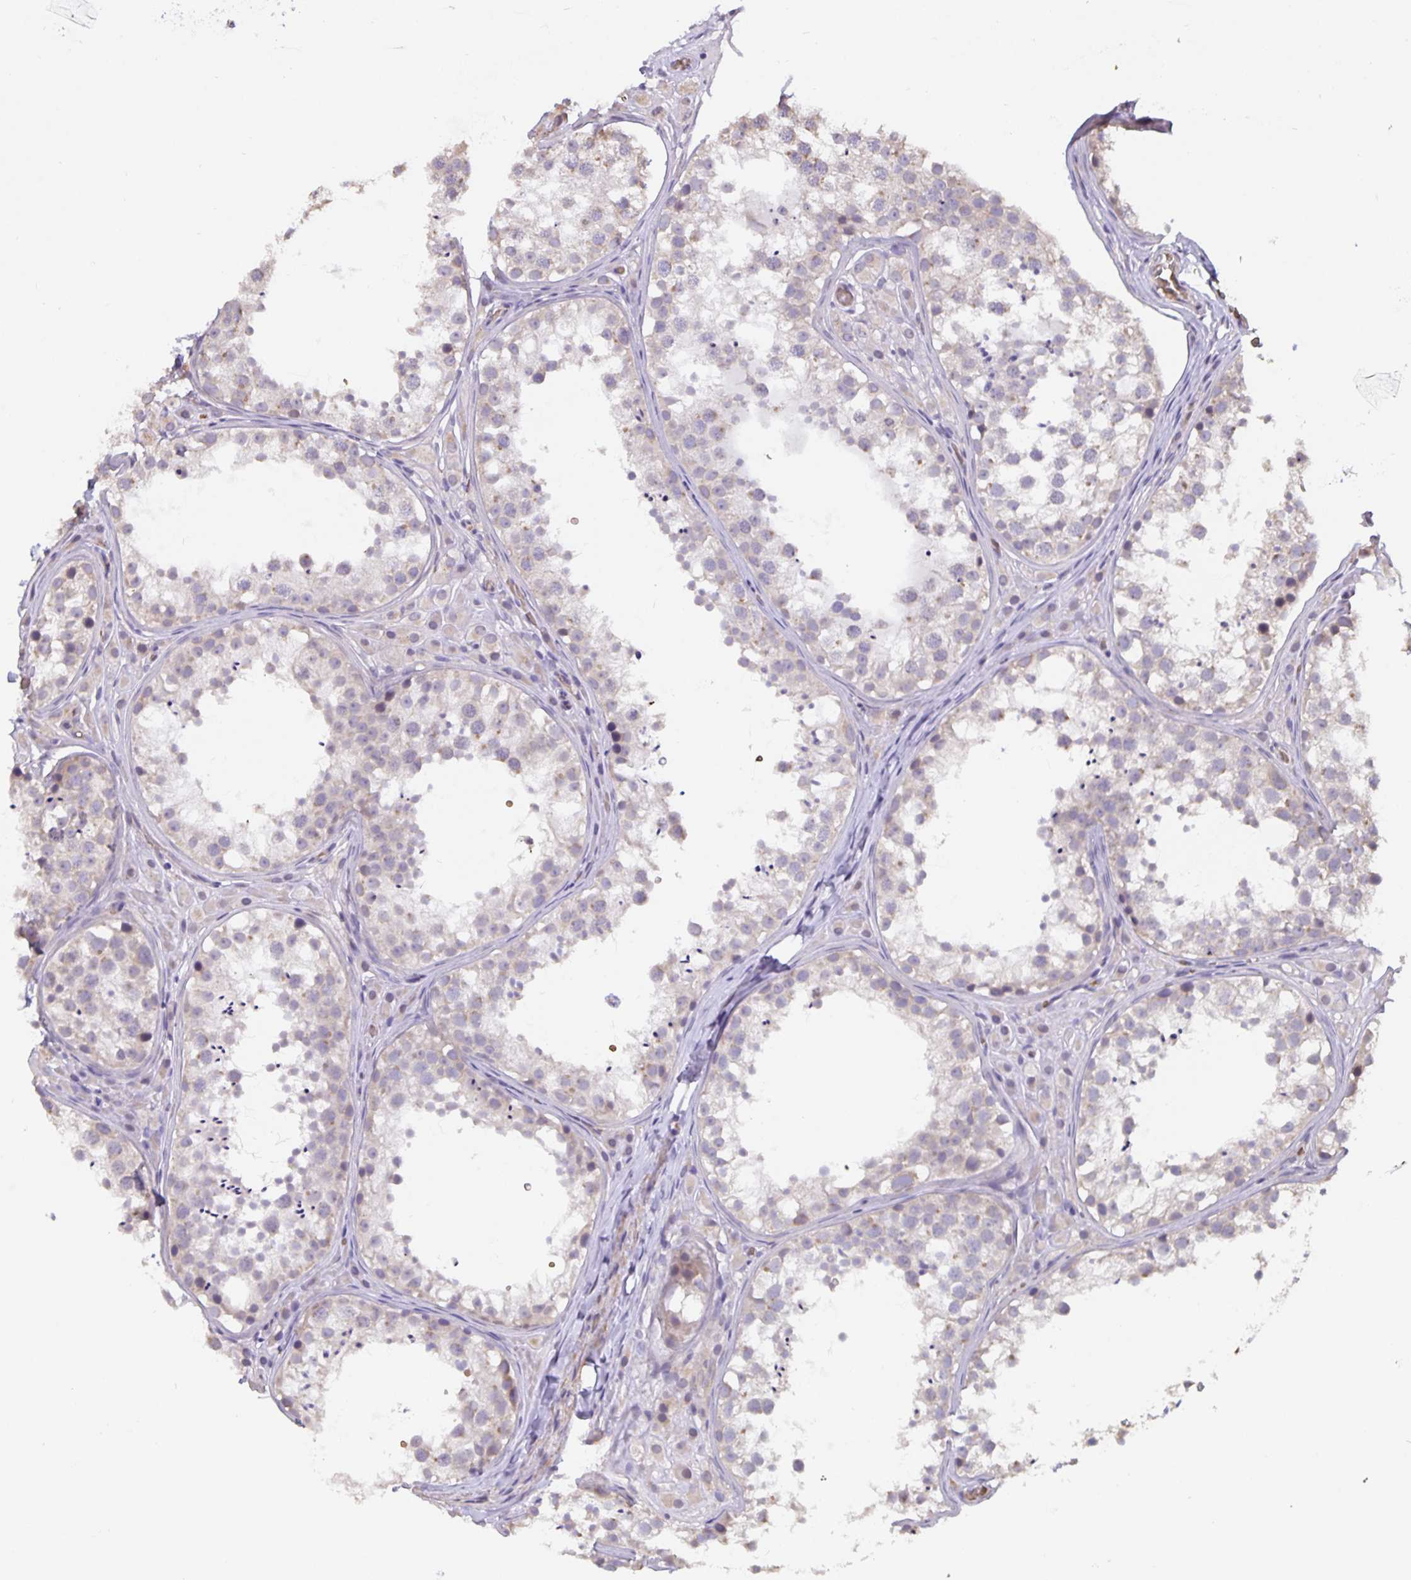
{"staining": {"intensity": "moderate", "quantity": "<25%", "location": "cytoplasmic/membranous"}, "tissue": "testis", "cell_type": "Cells in seminiferous ducts", "image_type": "normal", "snomed": [{"axis": "morphology", "description": "Normal tissue, NOS"}, {"axis": "topography", "description": "Testis"}], "caption": "Immunohistochemistry (IHC) image of normal human testis stained for a protein (brown), which reveals low levels of moderate cytoplasmic/membranous positivity in about <25% of cells in seminiferous ducts.", "gene": "TMEM71", "patient": {"sex": "male", "age": 13}}